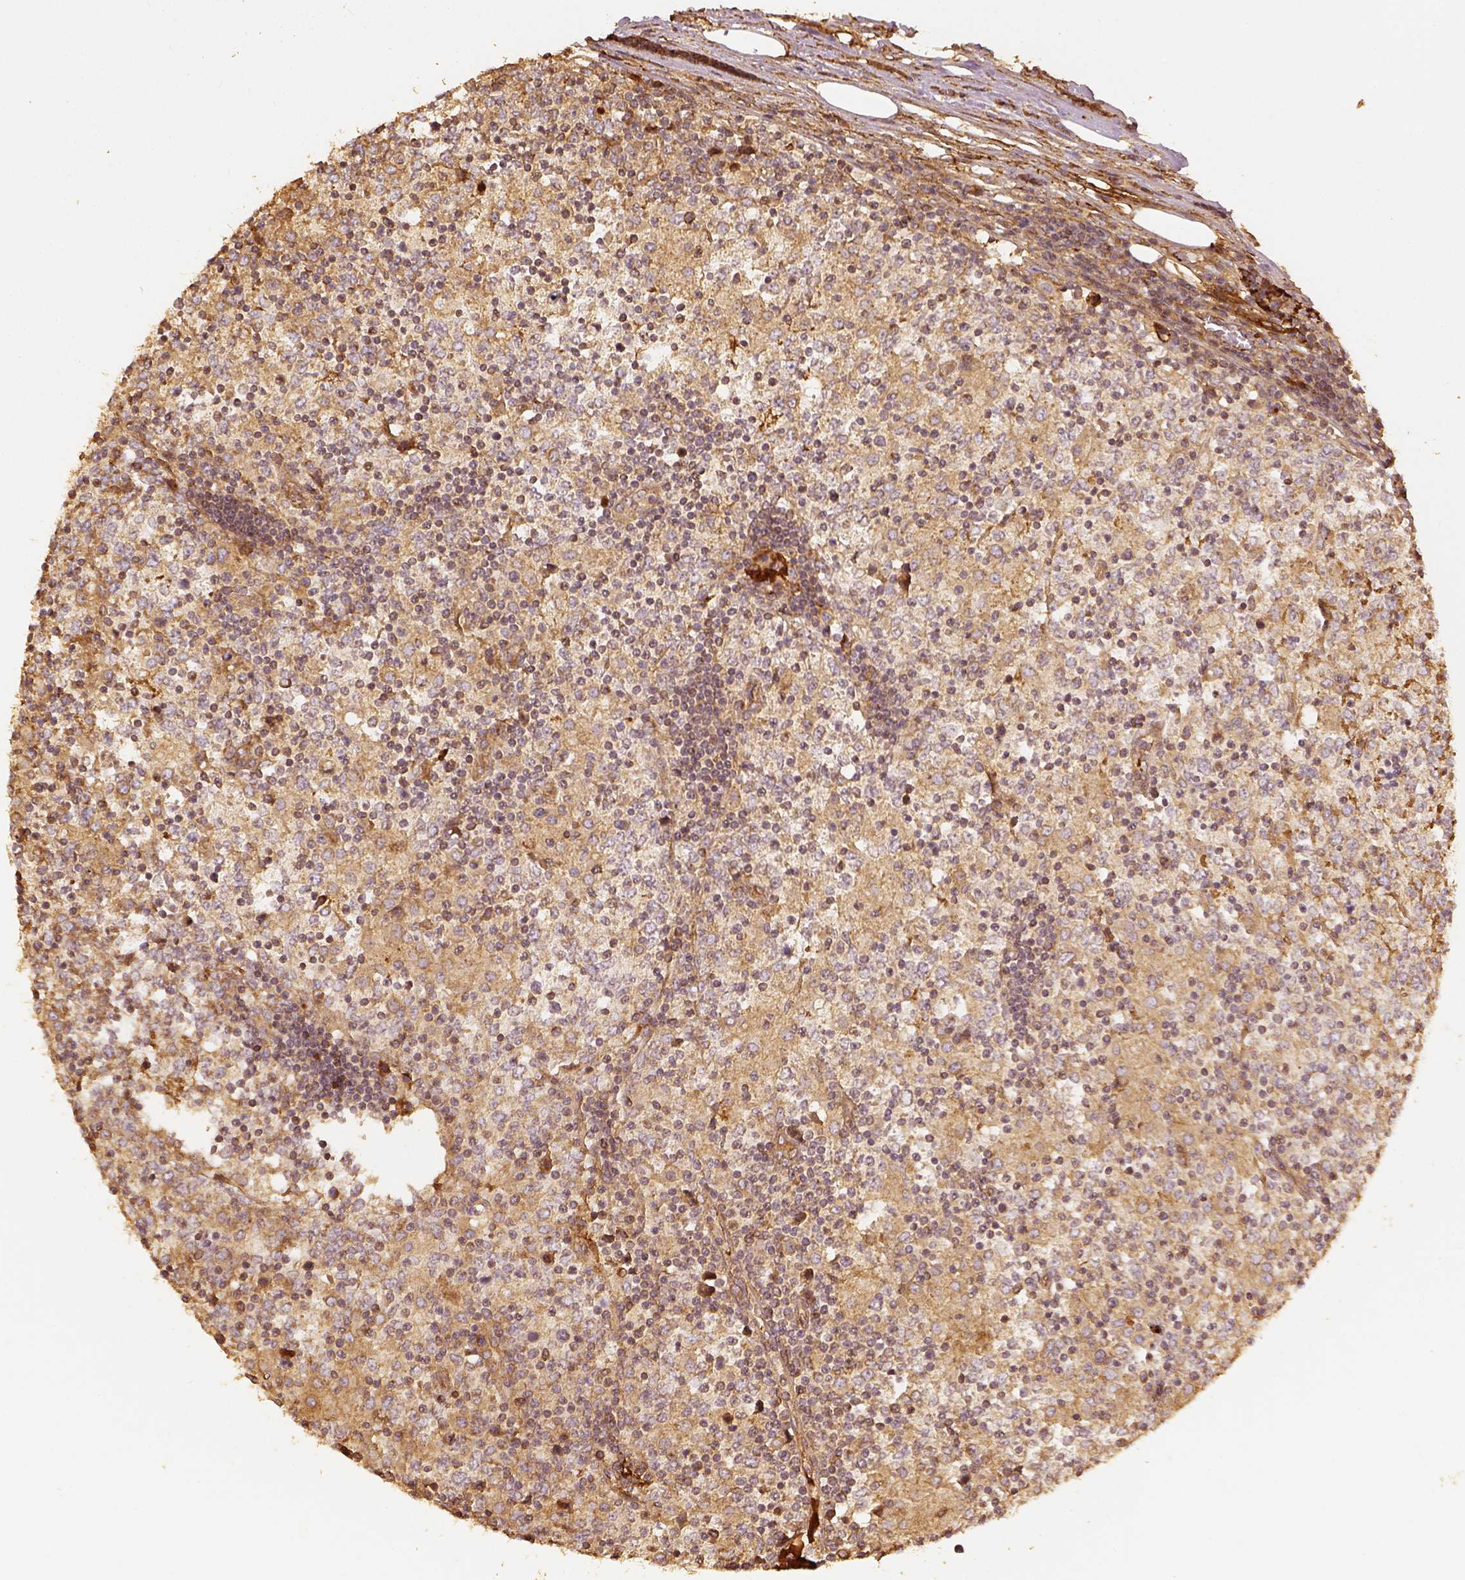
{"staining": {"intensity": "weak", "quantity": "25%-75%", "location": "cytoplasmic/membranous"}, "tissue": "lymphoma", "cell_type": "Tumor cells", "image_type": "cancer", "snomed": [{"axis": "morphology", "description": "Malignant lymphoma, non-Hodgkin's type, High grade"}, {"axis": "topography", "description": "Lymph node"}], "caption": "Brown immunohistochemical staining in high-grade malignant lymphoma, non-Hodgkin's type exhibits weak cytoplasmic/membranous staining in approximately 25%-75% of tumor cells. The protein of interest is stained brown, and the nuclei are stained in blue (DAB (3,3'-diaminobenzidine) IHC with brightfield microscopy, high magnification).", "gene": "VEGFA", "patient": {"sex": "female", "age": 84}}